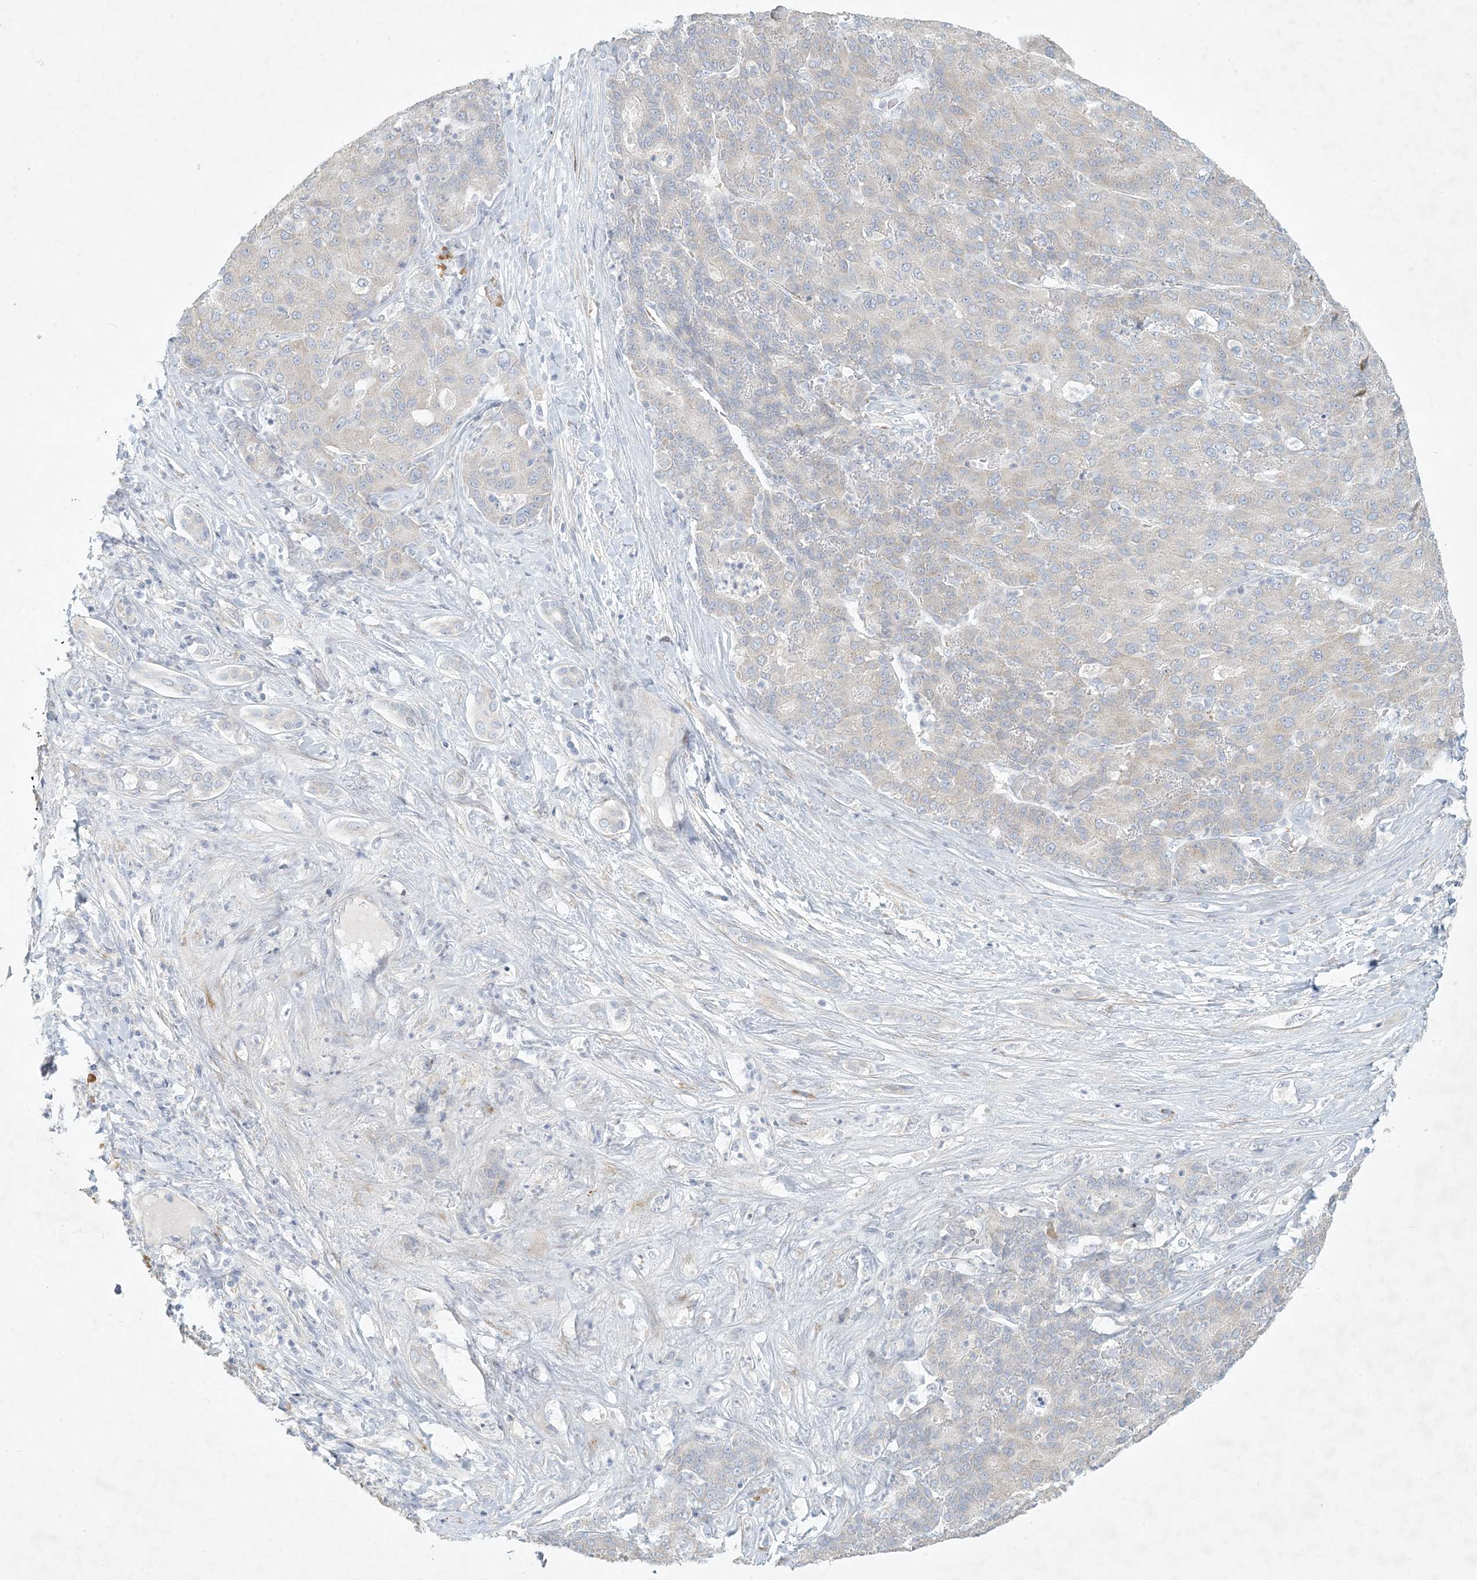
{"staining": {"intensity": "negative", "quantity": "none", "location": "none"}, "tissue": "liver cancer", "cell_type": "Tumor cells", "image_type": "cancer", "snomed": [{"axis": "morphology", "description": "Carcinoma, Hepatocellular, NOS"}, {"axis": "topography", "description": "Liver"}], "caption": "Immunohistochemistry histopathology image of liver cancer stained for a protein (brown), which shows no positivity in tumor cells.", "gene": "ZNF385D", "patient": {"sex": "male", "age": 65}}